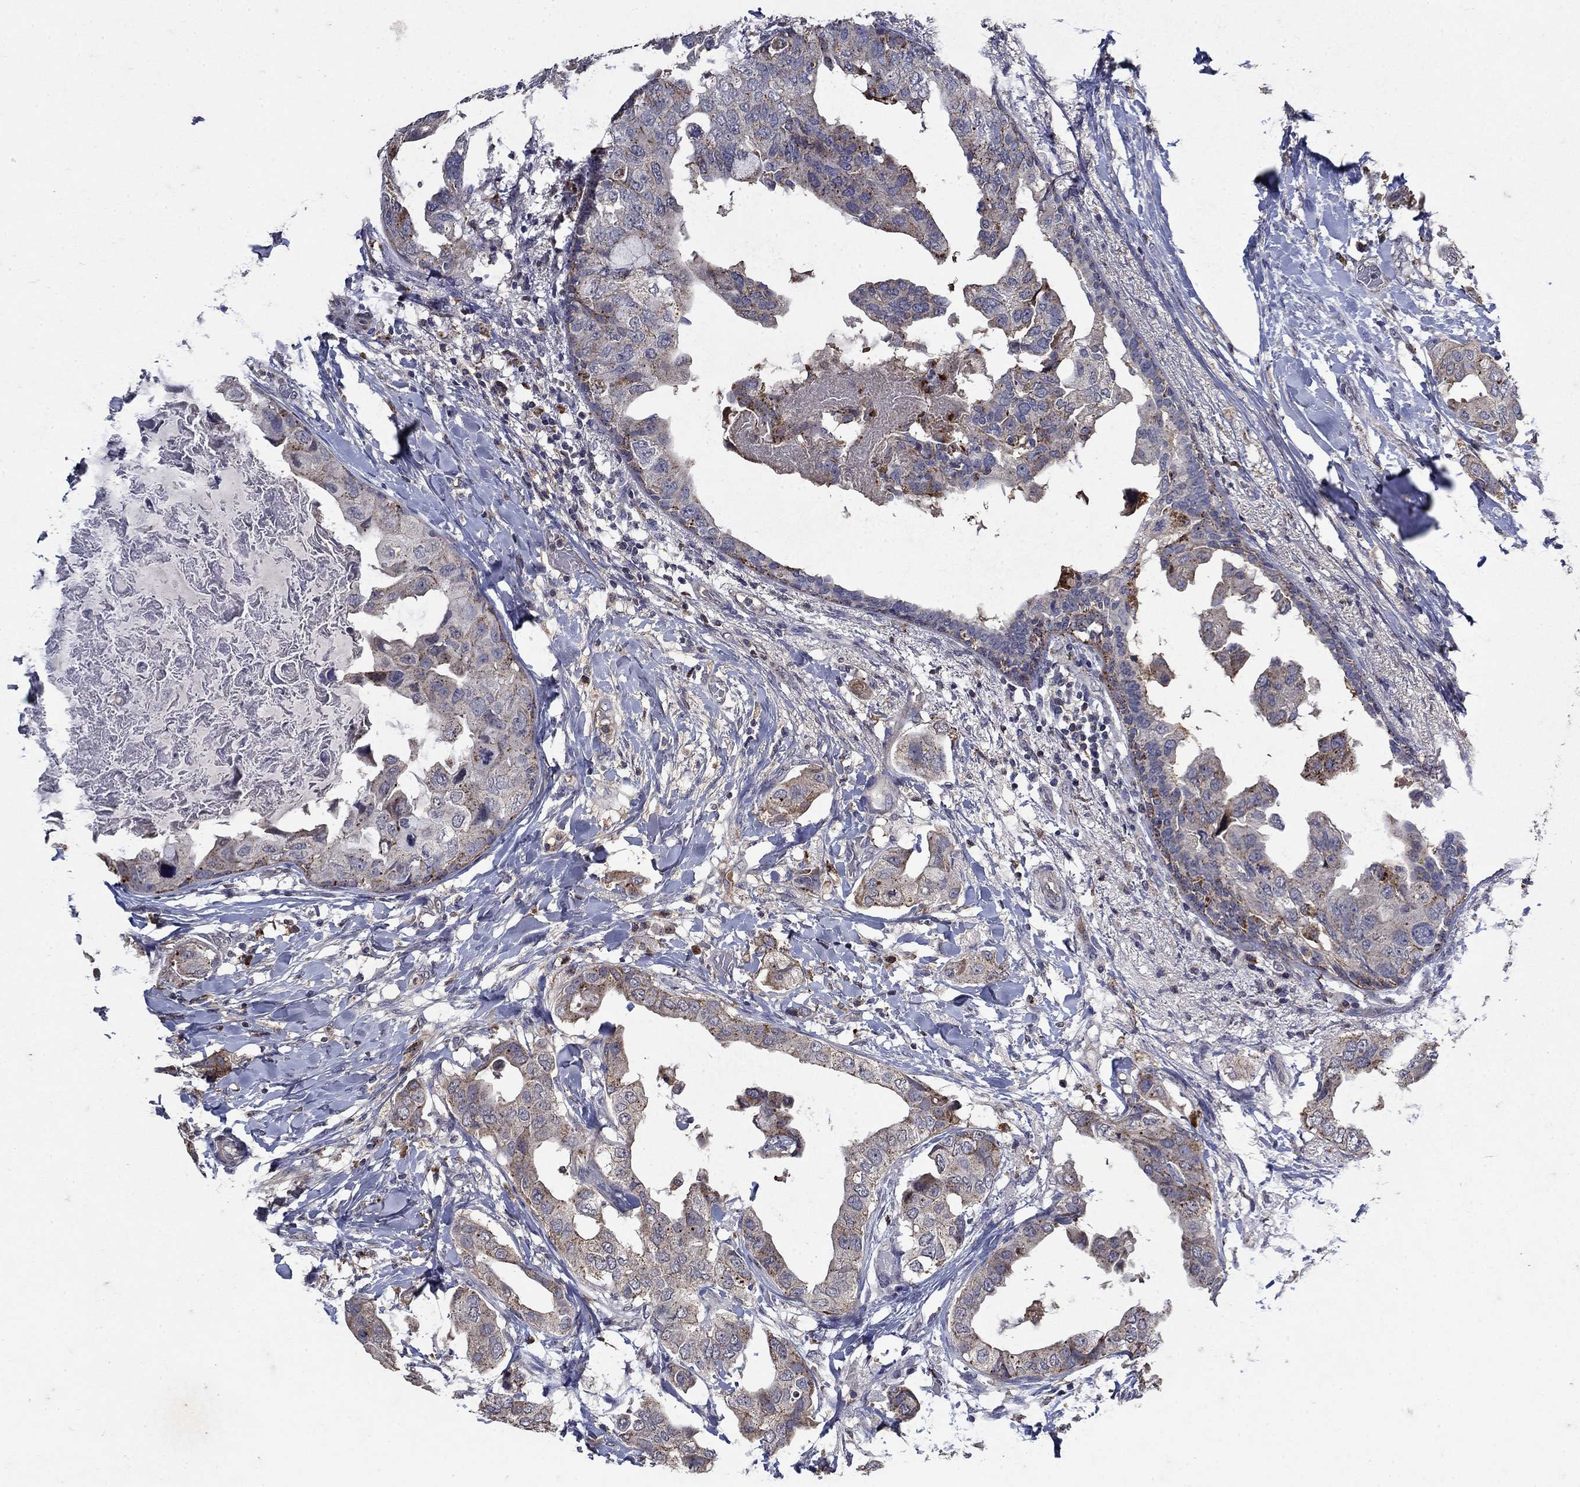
{"staining": {"intensity": "weak", "quantity": "25%-75%", "location": "cytoplasmic/membranous"}, "tissue": "breast cancer", "cell_type": "Tumor cells", "image_type": "cancer", "snomed": [{"axis": "morphology", "description": "Normal tissue, NOS"}, {"axis": "morphology", "description": "Duct carcinoma"}, {"axis": "topography", "description": "Breast"}], "caption": "Breast invasive ductal carcinoma was stained to show a protein in brown. There is low levels of weak cytoplasmic/membranous staining in approximately 25%-75% of tumor cells.", "gene": "NPC2", "patient": {"sex": "female", "age": 40}}